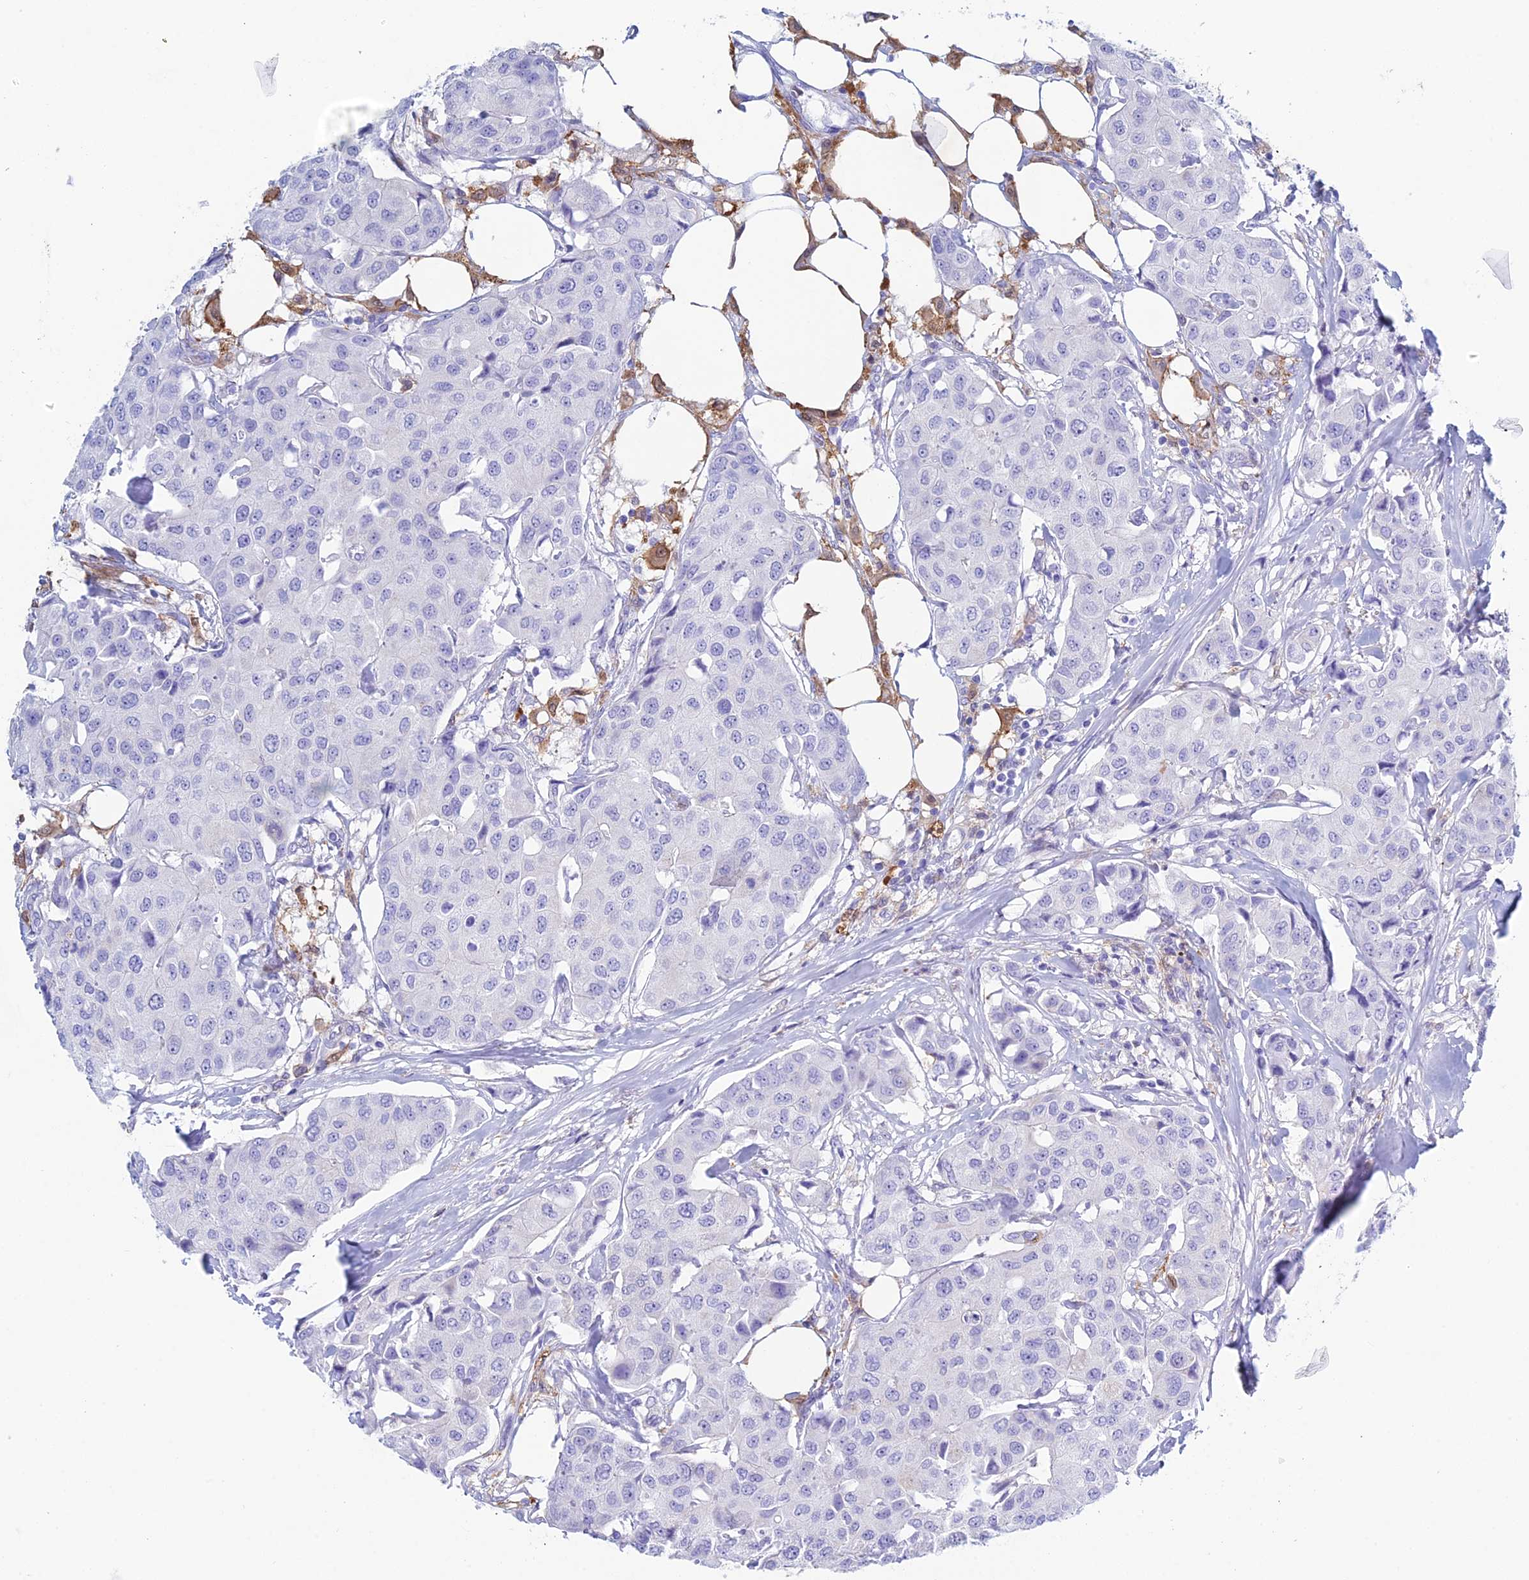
{"staining": {"intensity": "negative", "quantity": "none", "location": "none"}, "tissue": "breast cancer", "cell_type": "Tumor cells", "image_type": "cancer", "snomed": [{"axis": "morphology", "description": "Duct carcinoma"}, {"axis": "topography", "description": "Breast"}], "caption": "The image exhibits no staining of tumor cells in breast cancer (infiltrating ductal carcinoma).", "gene": "KCNK17", "patient": {"sex": "female", "age": 80}}